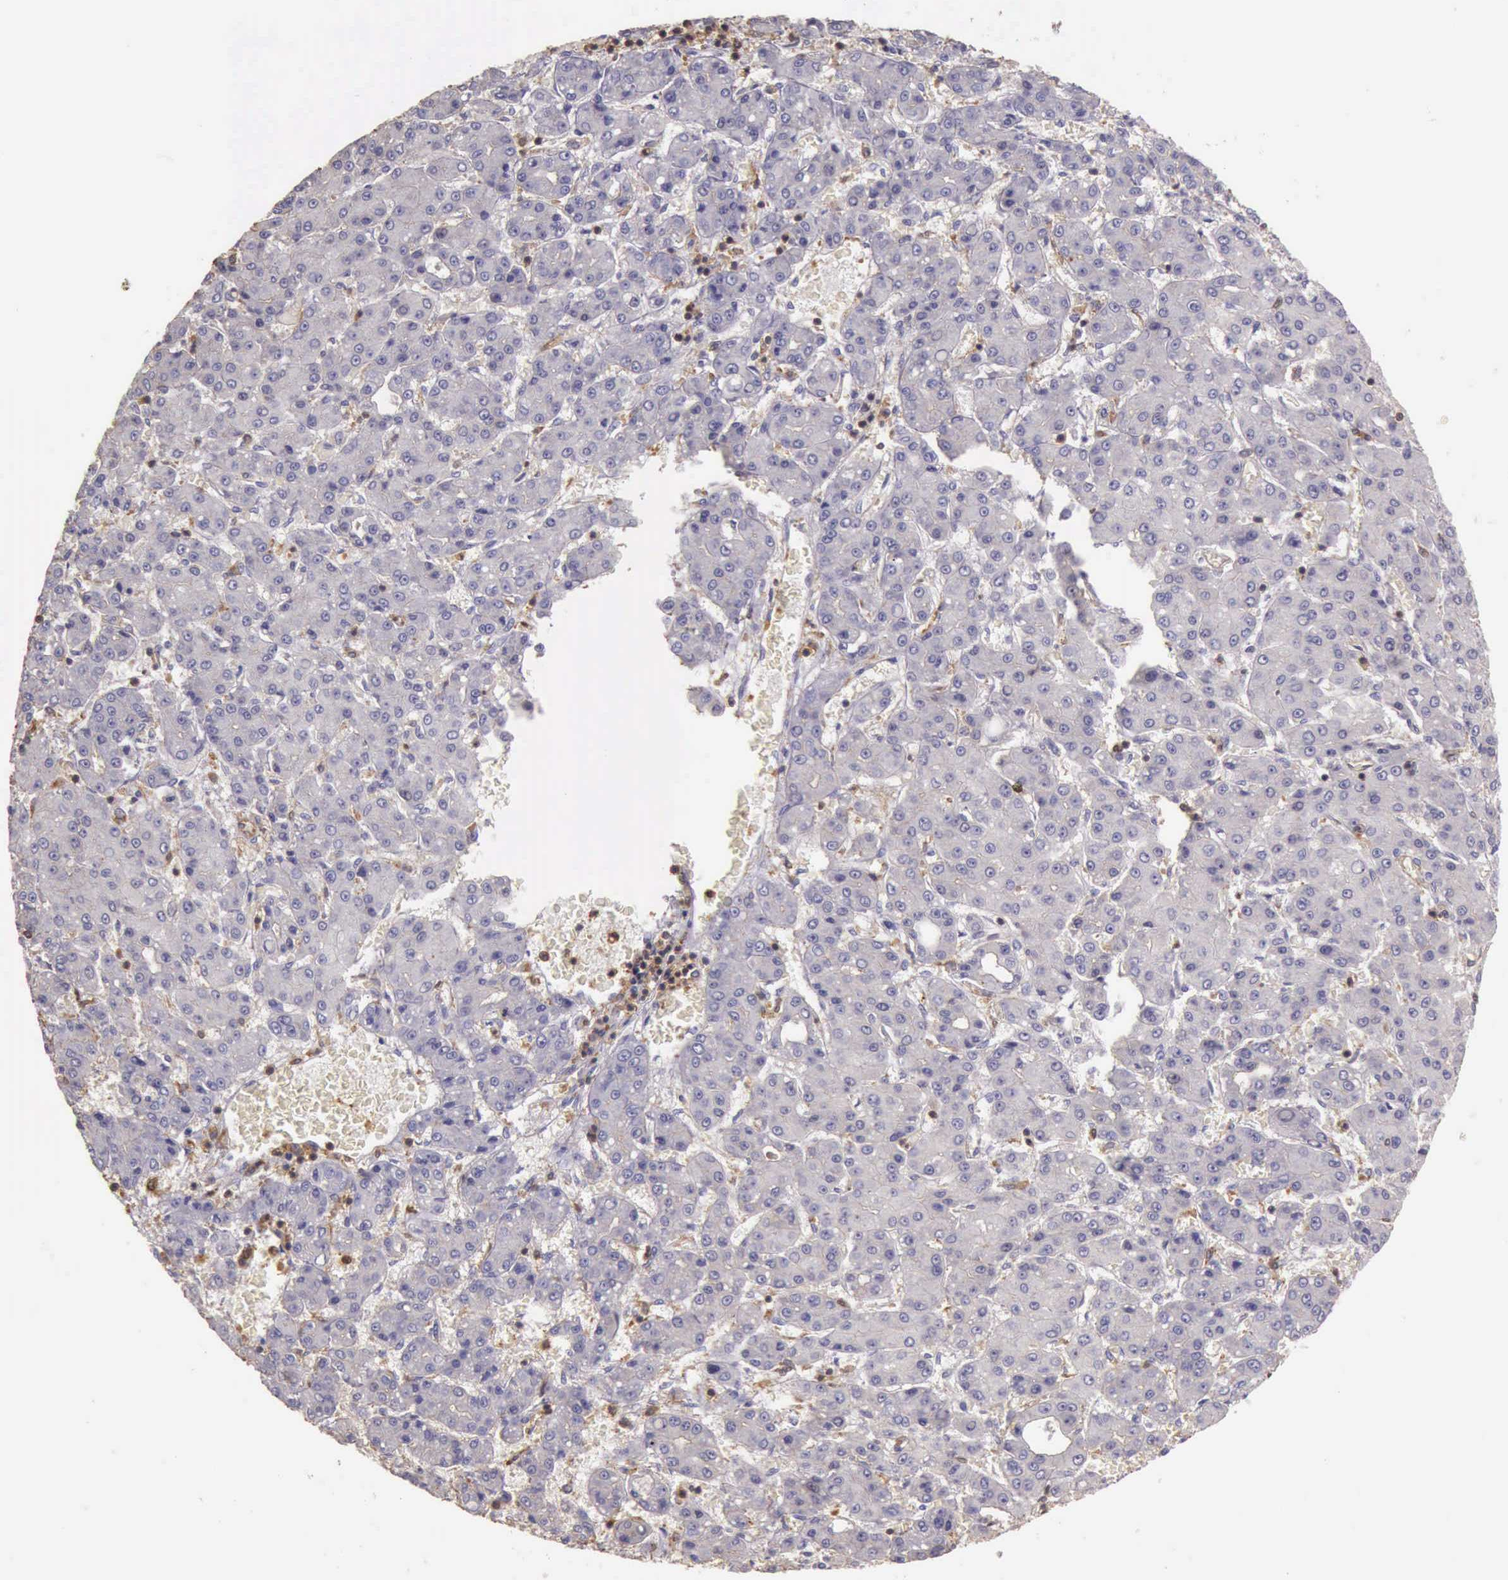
{"staining": {"intensity": "negative", "quantity": "none", "location": "none"}, "tissue": "liver cancer", "cell_type": "Tumor cells", "image_type": "cancer", "snomed": [{"axis": "morphology", "description": "Carcinoma, Hepatocellular, NOS"}, {"axis": "topography", "description": "Liver"}], "caption": "An immunohistochemistry histopathology image of hepatocellular carcinoma (liver) is shown. There is no staining in tumor cells of hepatocellular carcinoma (liver). Nuclei are stained in blue.", "gene": "ARHGAP4", "patient": {"sex": "male", "age": 69}}